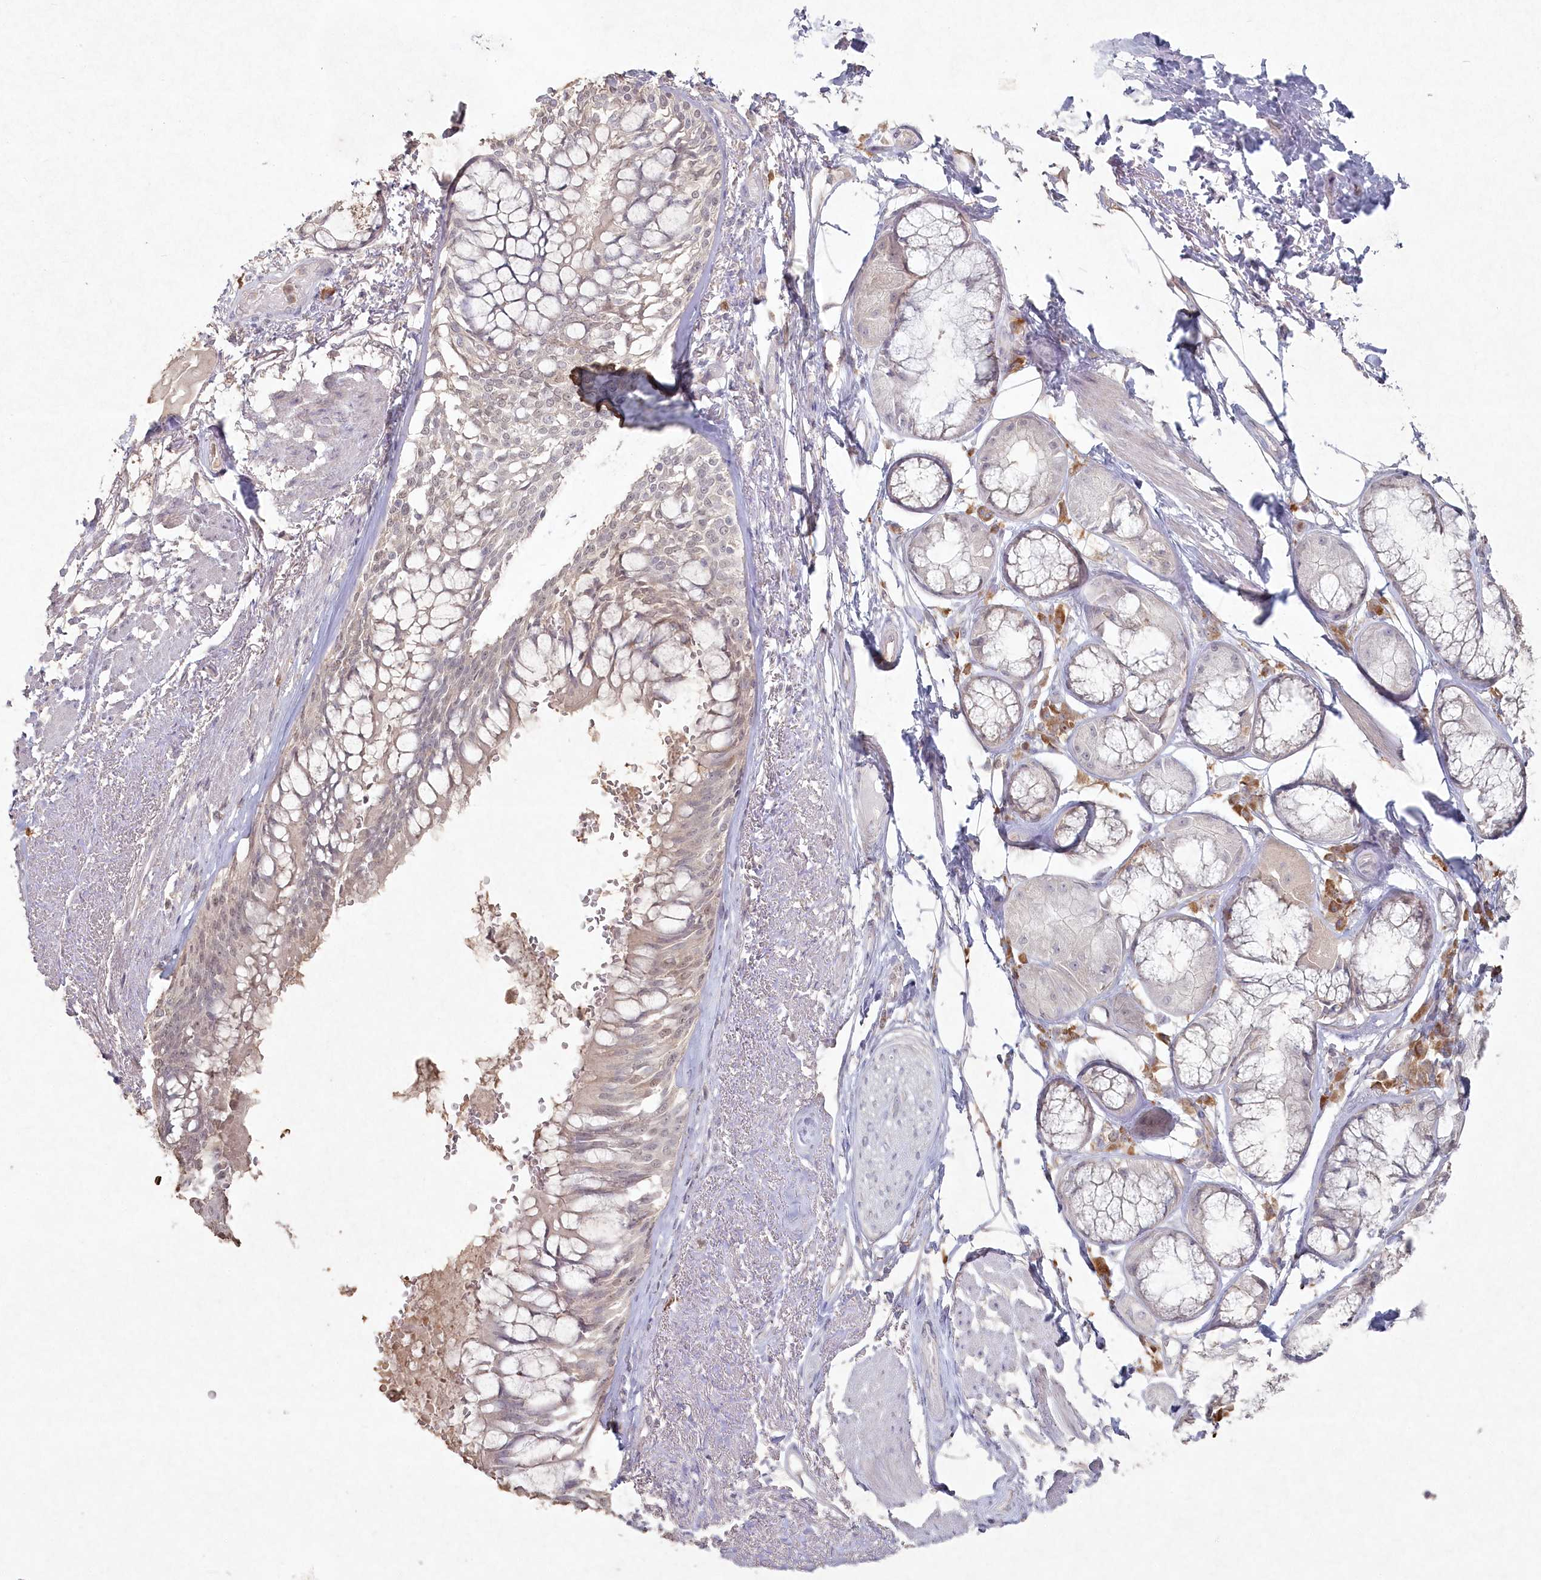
{"staining": {"intensity": "weak", "quantity": ">75%", "location": "cytoplasmic/membranous"}, "tissue": "adipose tissue", "cell_type": "Adipocytes", "image_type": "normal", "snomed": [{"axis": "morphology", "description": "Normal tissue, NOS"}, {"axis": "topography", "description": "Bronchus"}], "caption": "Approximately >75% of adipocytes in normal adipose tissue display weak cytoplasmic/membranous protein expression as visualized by brown immunohistochemical staining.", "gene": "TGFBRAP1", "patient": {"sex": "male", "age": 66}}